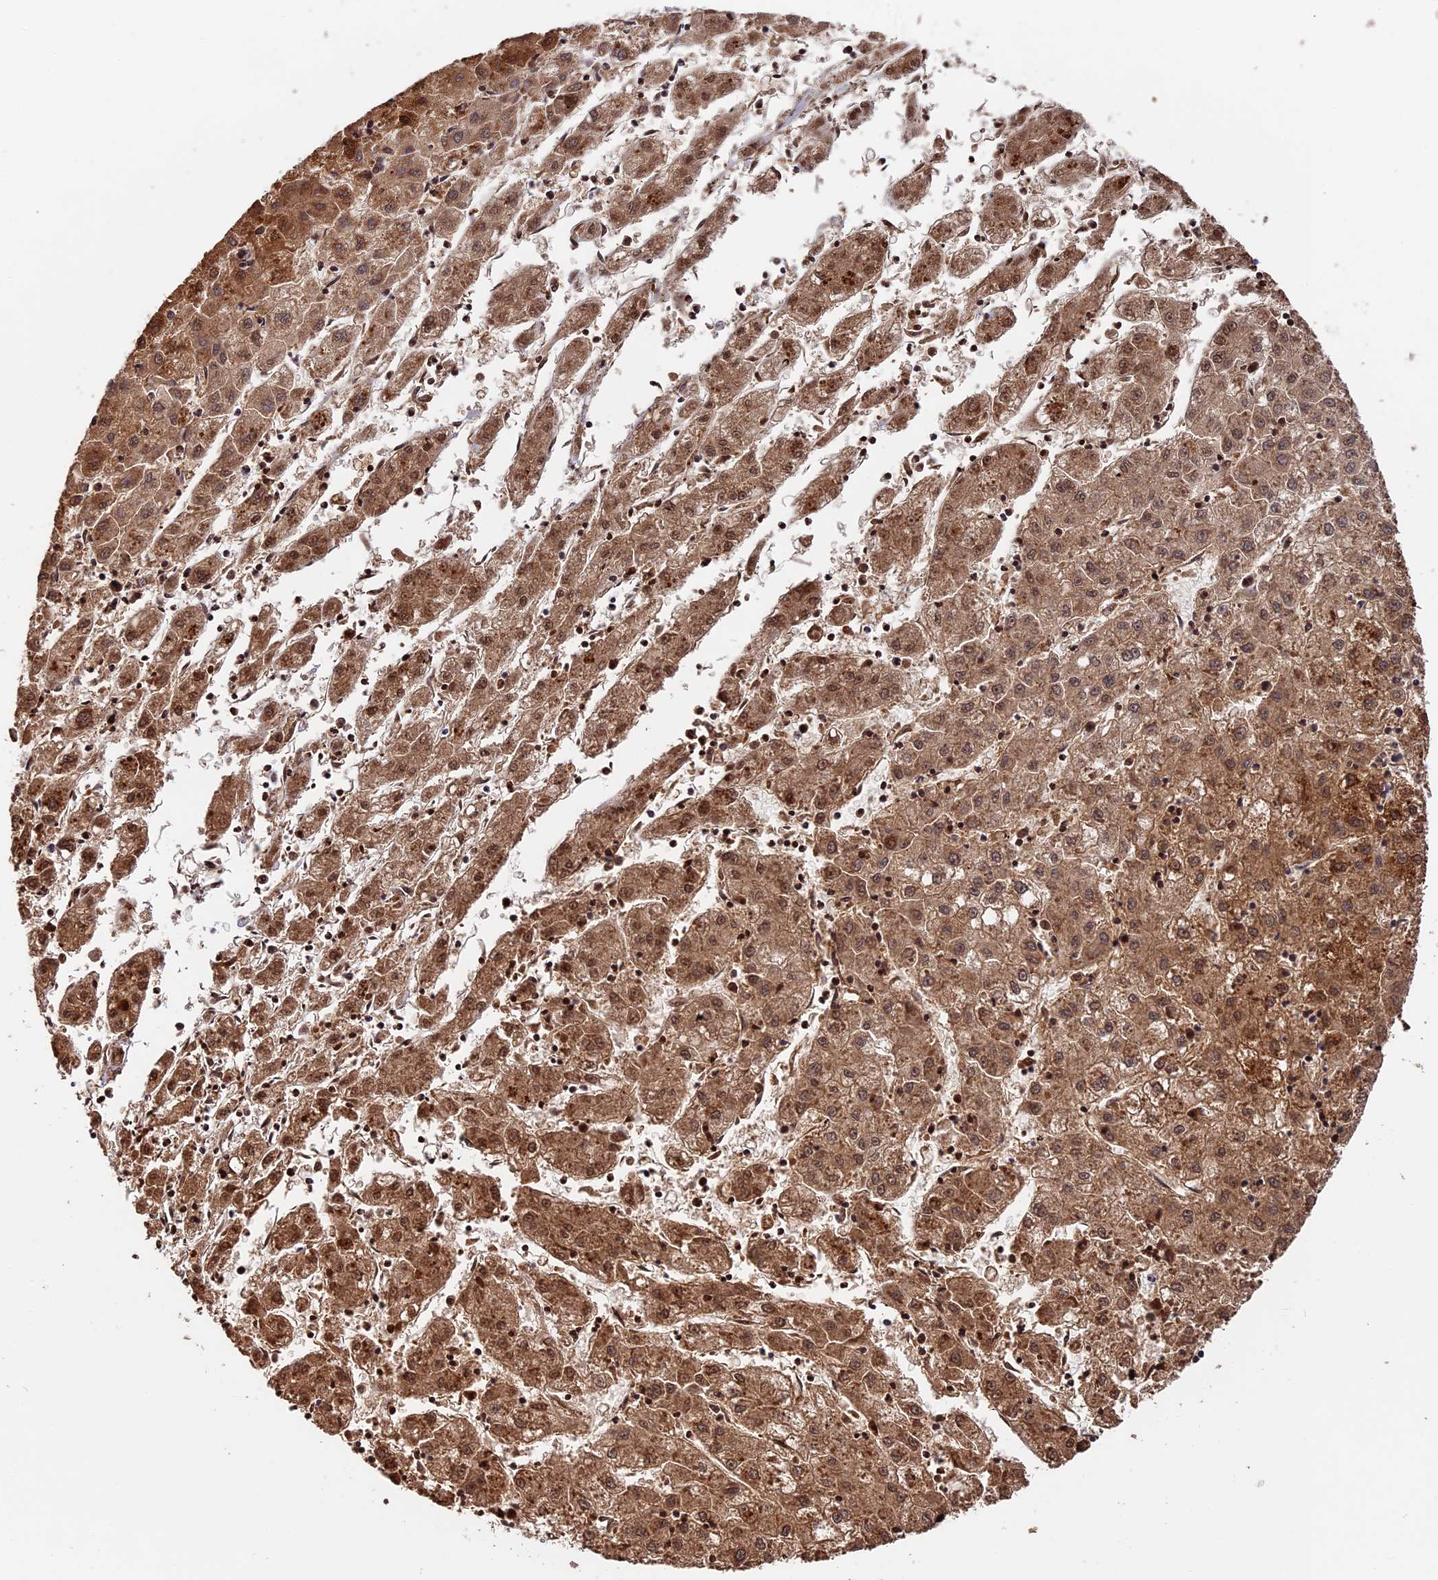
{"staining": {"intensity": "moderate", "quantity": ">75%", "location": "cytoplasmic/membranous,nuclear"}, "tissue": "liver cancer", "cell_type": "Tumor cells", "image_type": "cancer", "snomed": [{"axis": "morphology", "description": "Carcinoma, Hepatocellular, NOS"}, {"axis": "topography", "description": "Liver"}], "caption": "Immunohistochemical staining of human liver cancer (hepatocellular carcinoma) shows medium levels of moderate cytoplasmic/membranous and nuclear positivity in approximately >75% of tumor cells. (Stains: DAB (3,3'-diaminobenzidine) in brown, nuclei in blue, Microscopy: brightfield microscopy at high magnification).", "gene": "MYO9B", "patient": {"sex": "male", "age": 72}}